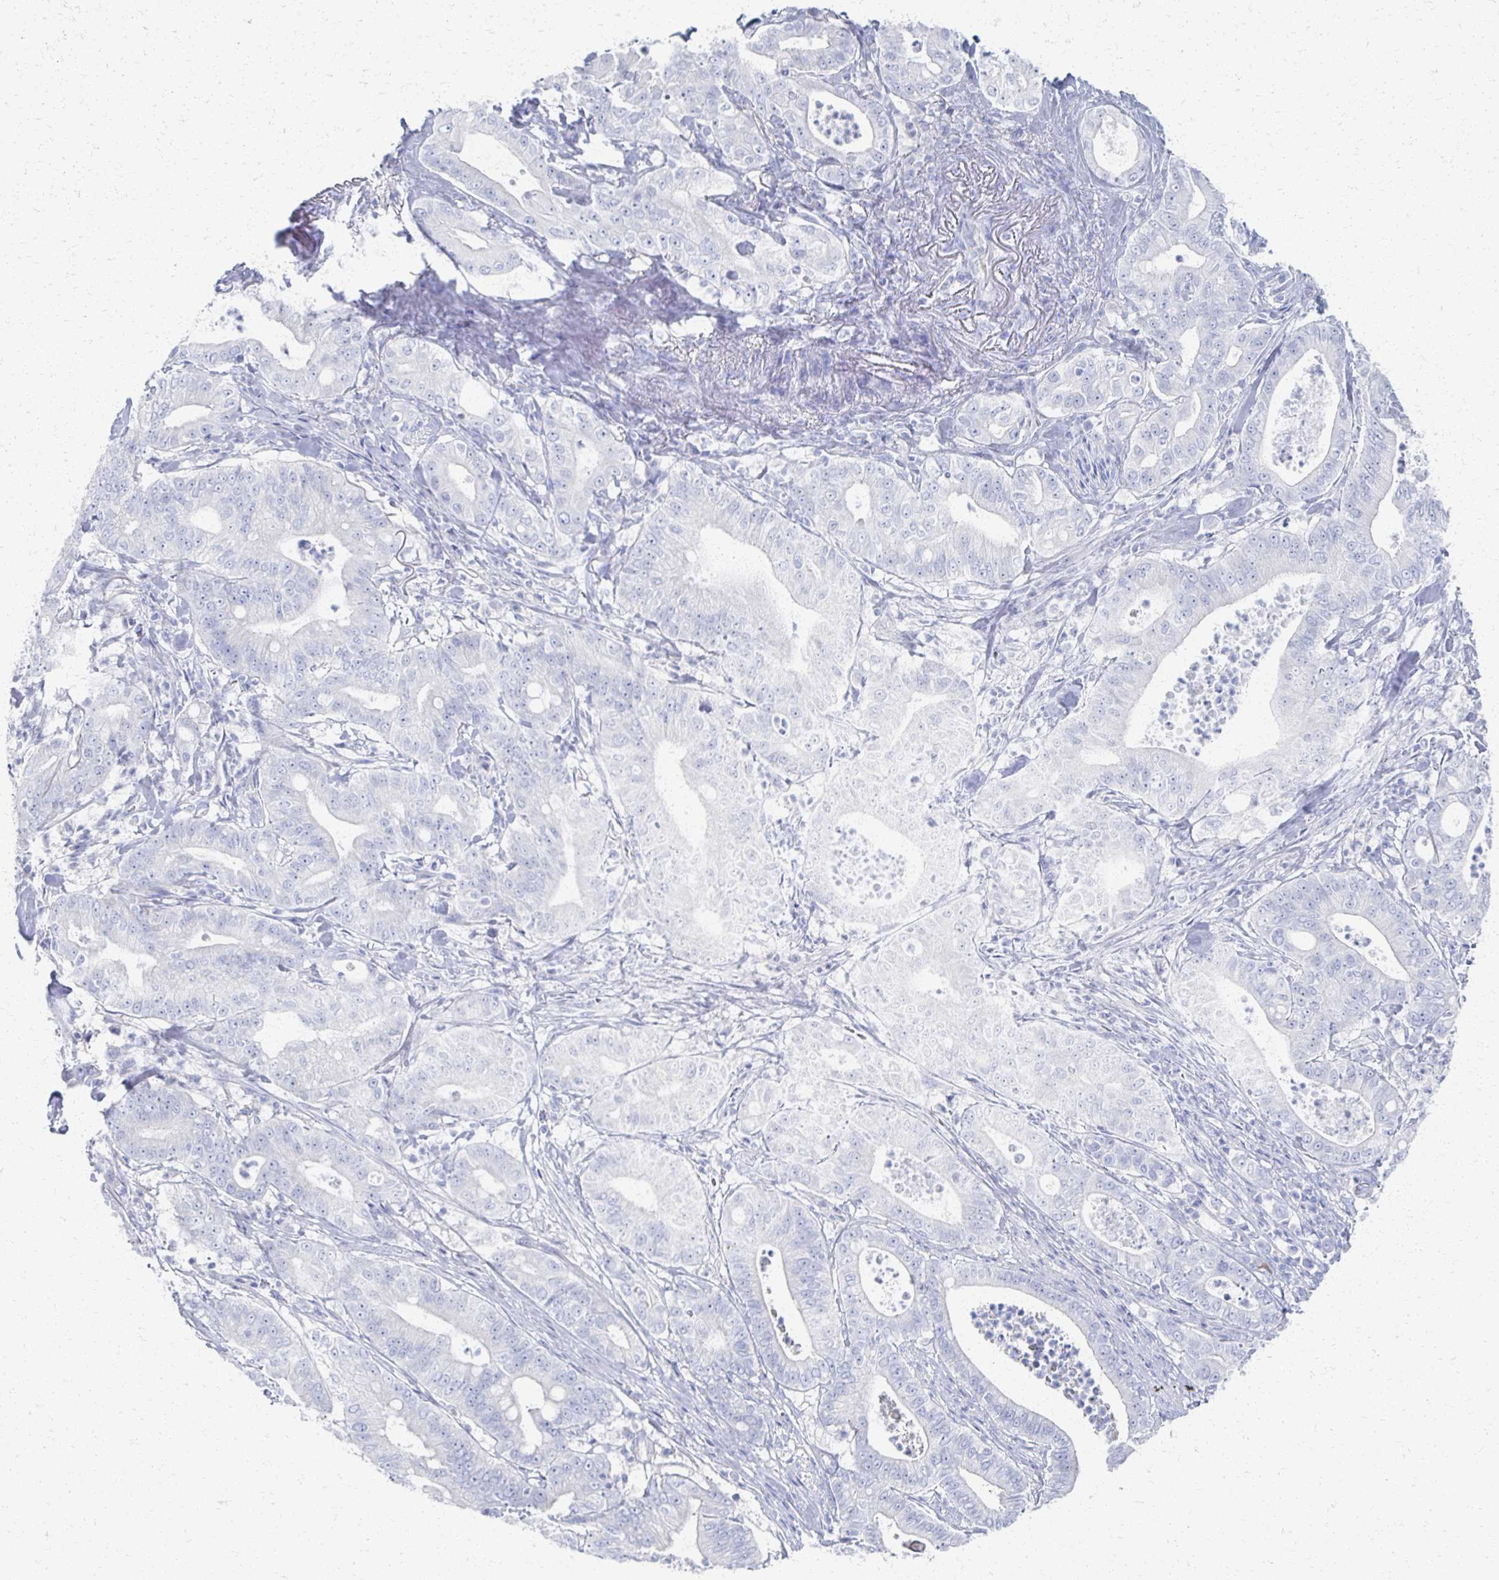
{"staining": {"intensity": "negative", "quantity": "none", "location": "none"}, "tissue": "pancreatic cancer", "cell_type": "Tumor cells", "image_type": "cancer", "snomed": [{"axis": "morphology", "description": "Adenocarcinoma, NOS"}, {"axis": "topography", "description": "Pancreas"}], "caption": "IHC histopathology image of neoplastic tissue: pancreatic adenocarcinoma stained with DAB (3,3'-diaminobenzidine) displays no significant protein expression in tumor cells.", "gene": "PRR20A", "patient": {"sex": "male", "age": 71}}